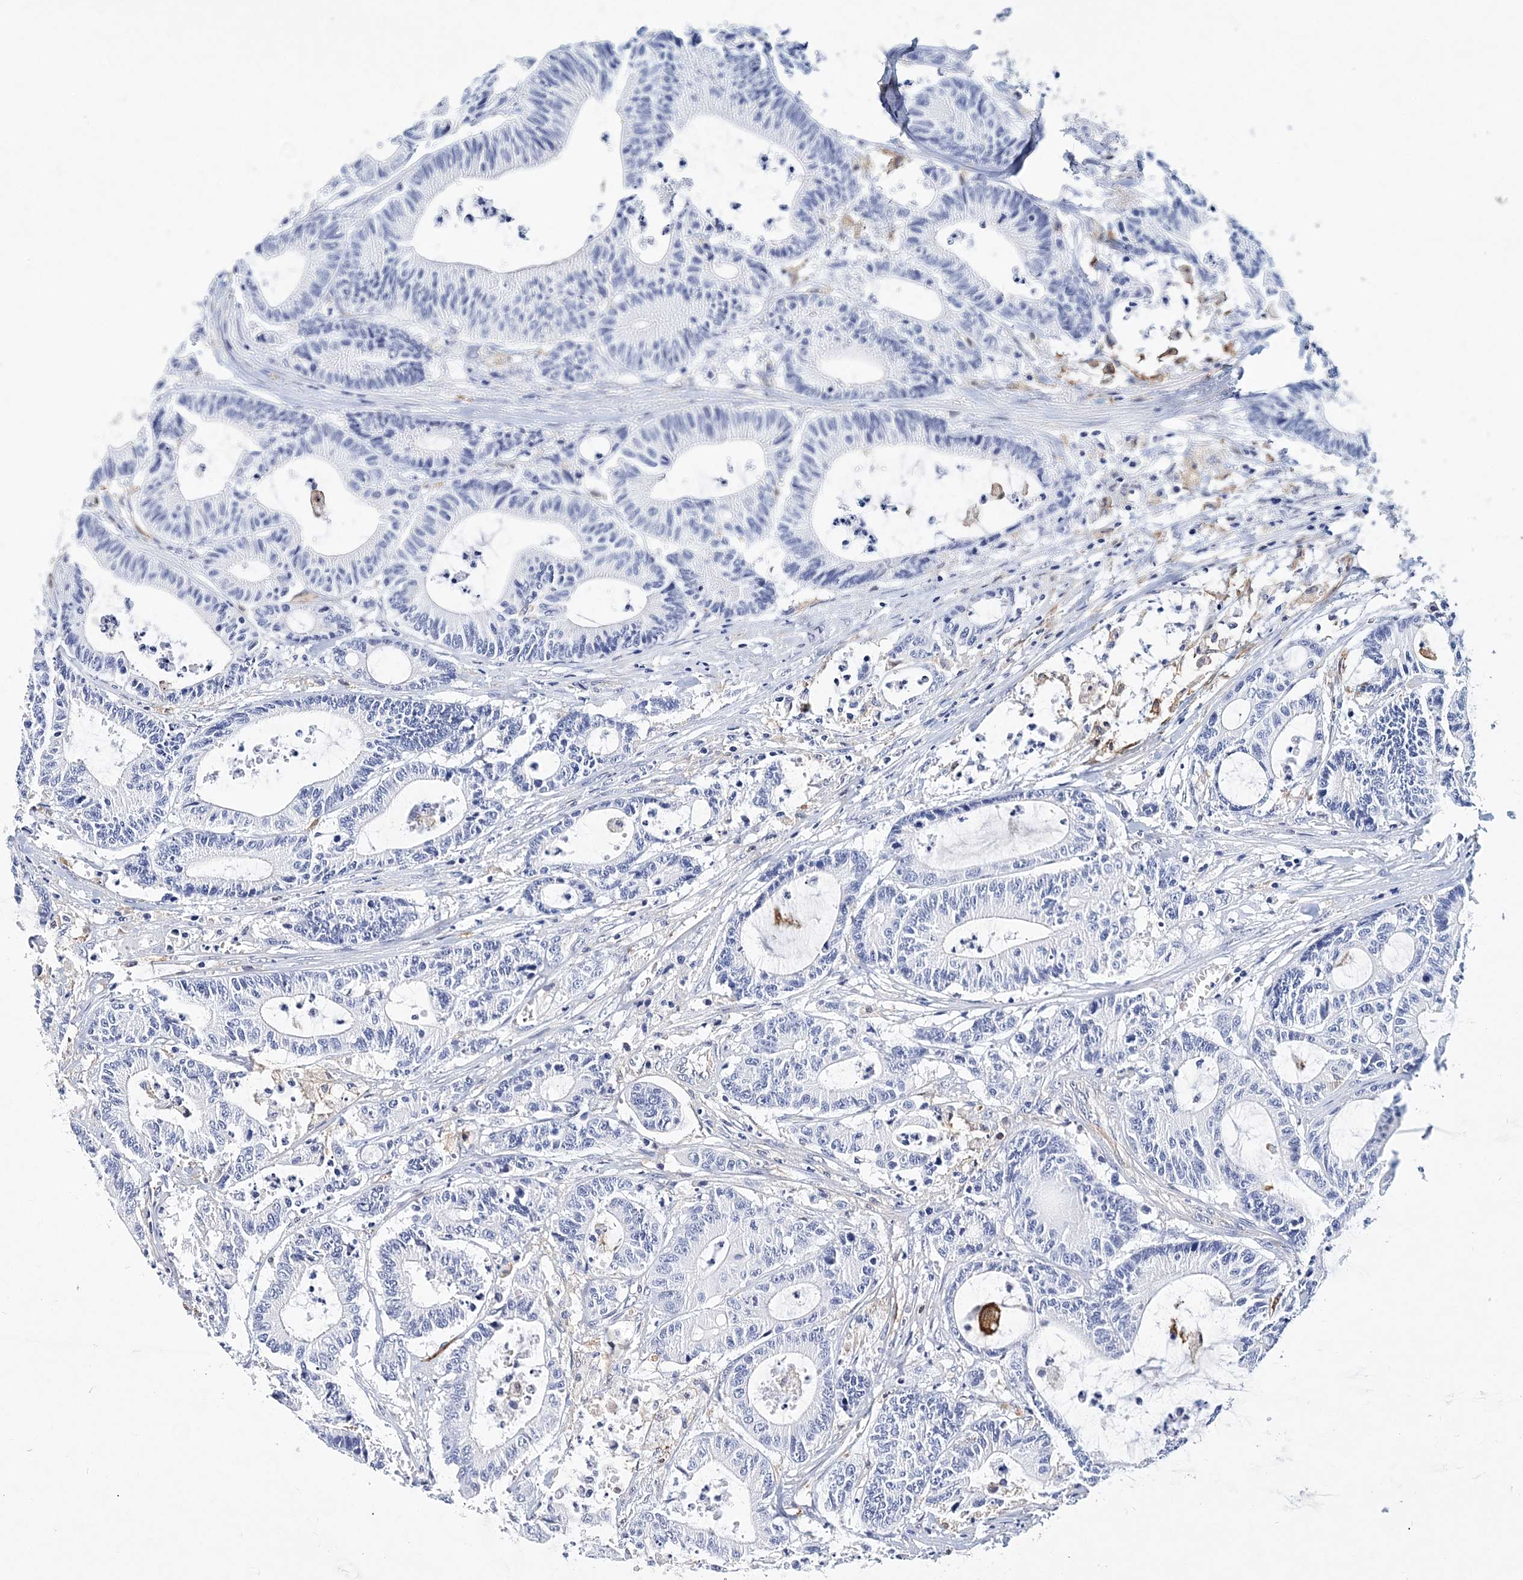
{"staining": {"intensity": "negative", "quantity": "none", "location": "none"}, "tissue": "colorectal cancer", "cell_type": "Tumor cells", "image_type": "cancer", "snomed": [{"axis": "morphology", "description": "Adenocarcinoma, NOS"}, {"axis": "topography", "description": "Colon"}], "caption": "Immunohistochemical staining of human colorectal cancer displays no significant expression in tumor cells.", "gene": "ITGA2B", "patient": {"sex": "female", "age": 84}}